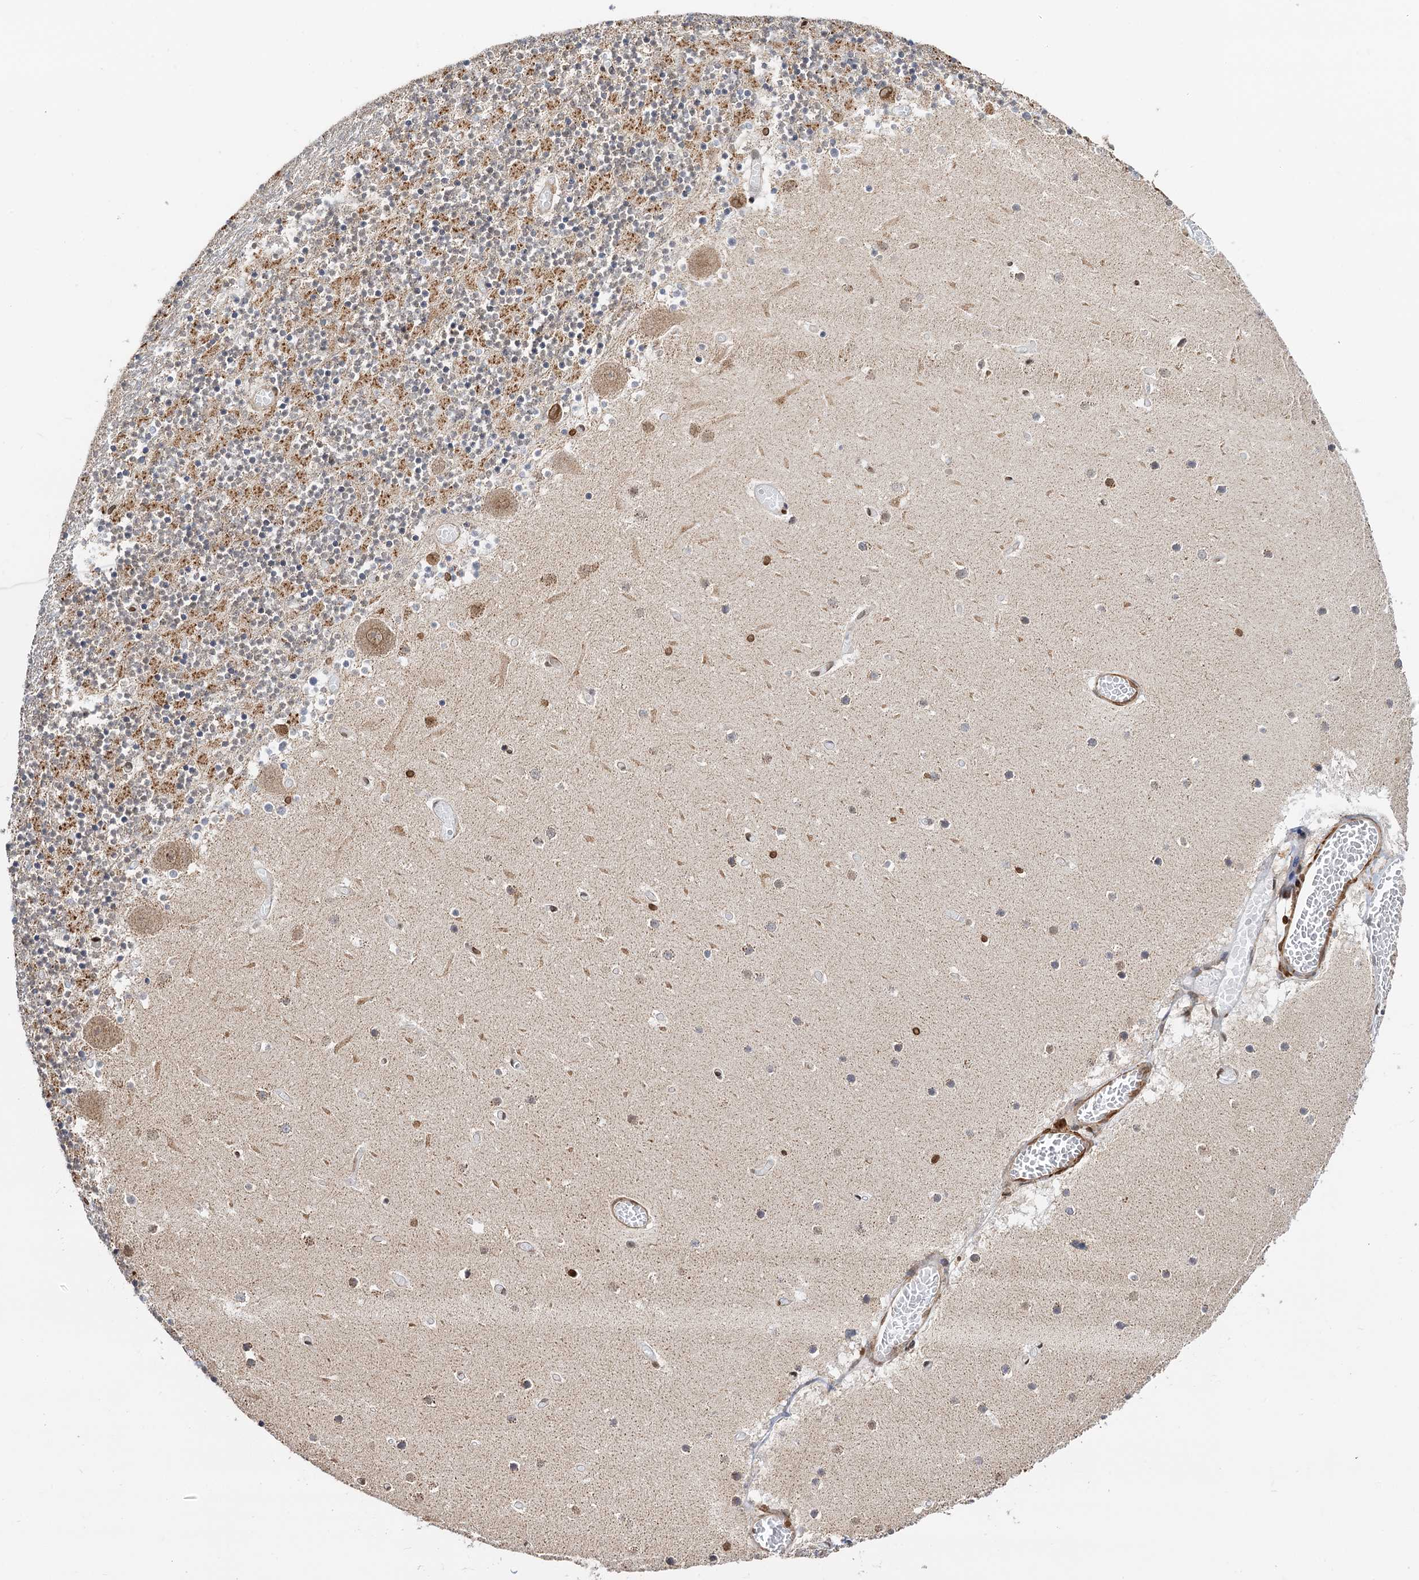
{"staining": {"intensity": "strong", "quantity": "25%-75%", "location": "nuclear"}, "tissue": "cerebellum", "cell_type": "Cells in granular layer", "image_type": "normal", "snomed": [{"axis": "morphology", "description": "Normal tissue, NOS"}, {"axis": "topography", "description": "Cerebellum"}], "caption": "Cerebellum stained for a protein (brown) shows strong nuclear positive positivity in approximately 25%-75% of cells in granular layer.", "gene": "ZC3H13", "patient": {"sex": "female", "age": 28}}